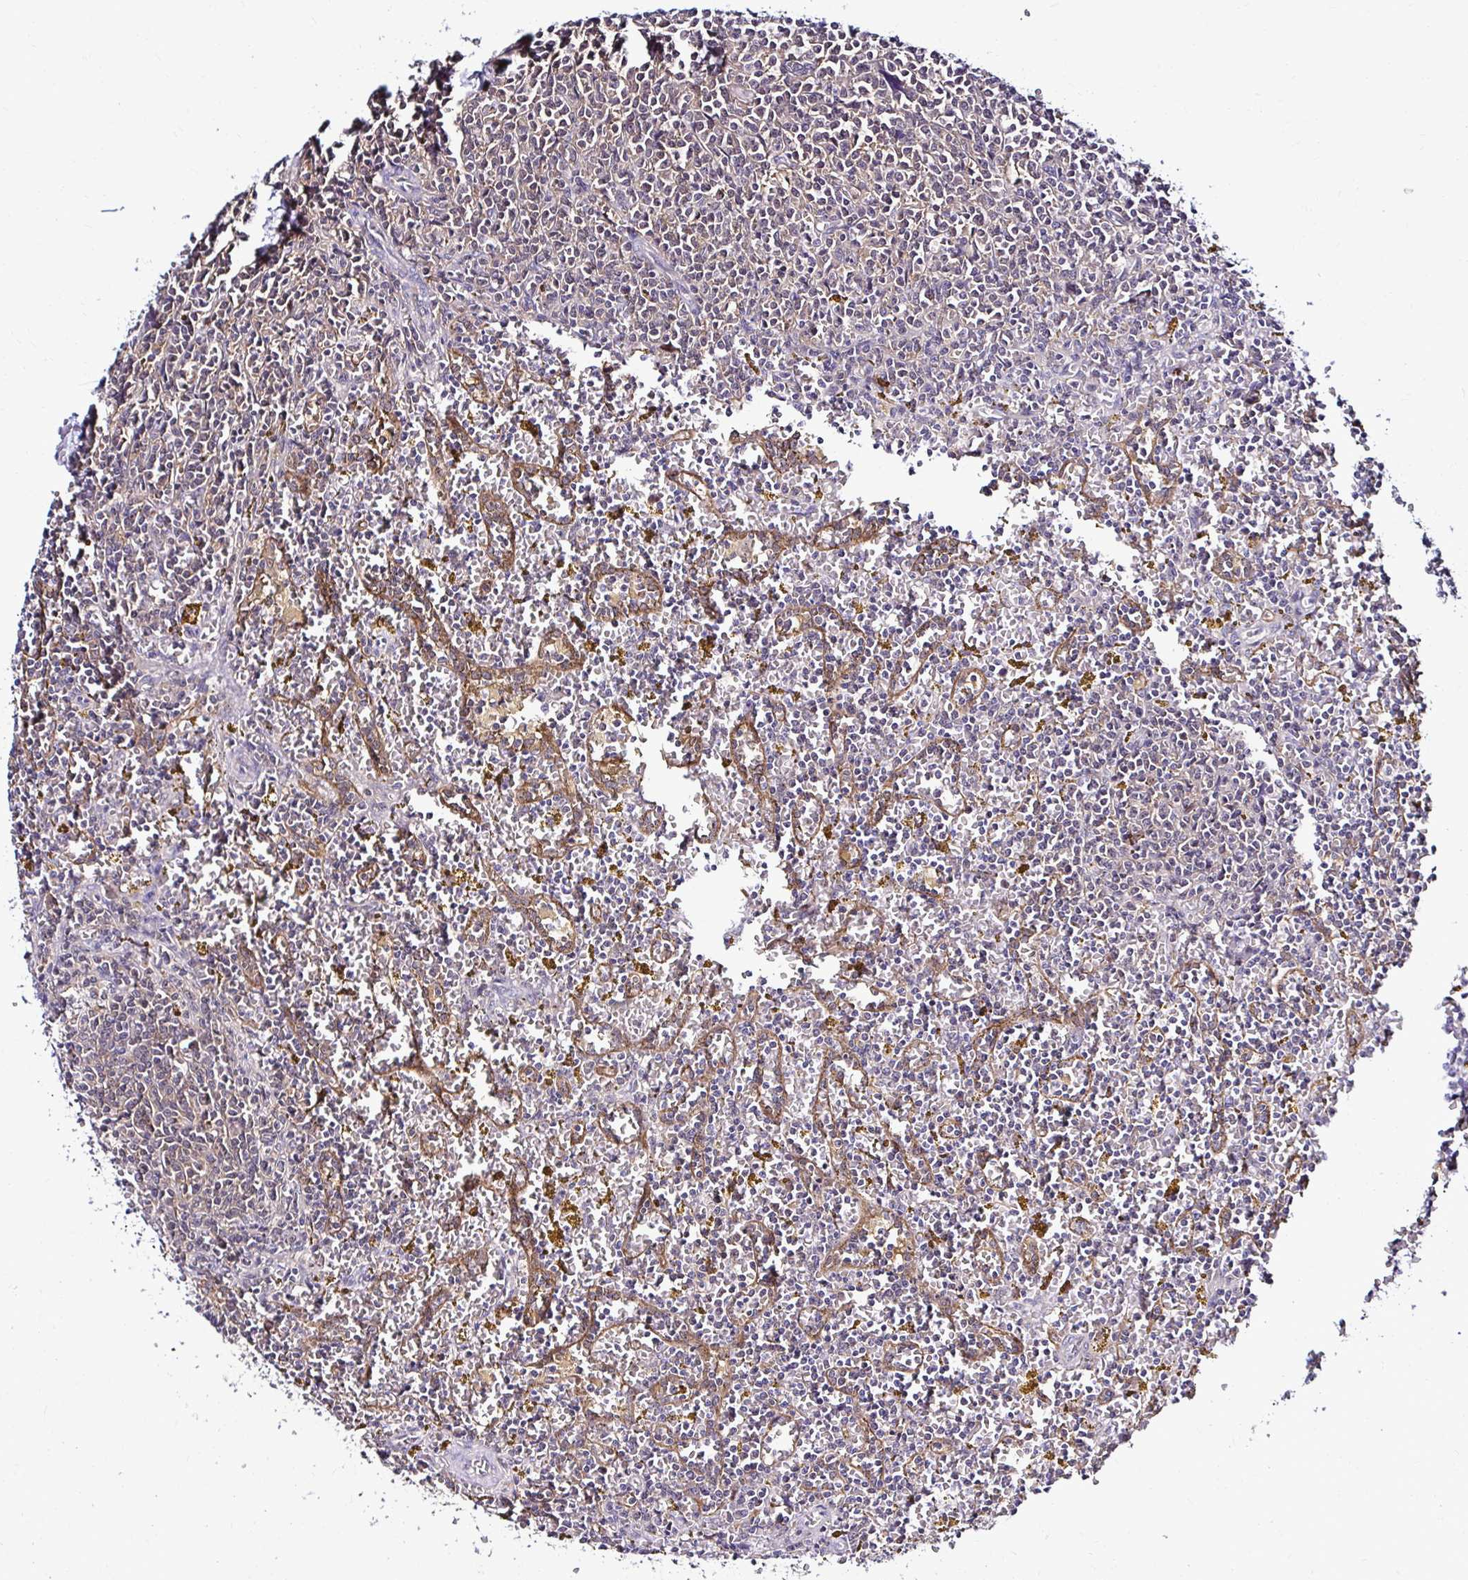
{"staining": {"intensity": "negative", "quantity": "none", "location": "none"}, "tissue": "lymphoma", "cell_type": "Tumor cells", "image_type": "cancer", "snomed": [{"axis": "morphology", "description": "Malignant lymphoma, non-Hodgkin's type, Low grade"}, {"axis": "topography", "description": "Spleen"}, {"axis": "topography", "description": "Lymph node"}], "caption": "Immunohistochemistry (IHC) image of lymphoma stained for a protein (brown), which shows no expression in tumor cells. (DAB immunohistochemistry visualized using brightfield microscopy, high magnification).", "gene": "PSMD3", "patient": {"sex": "female", "age": 66}}